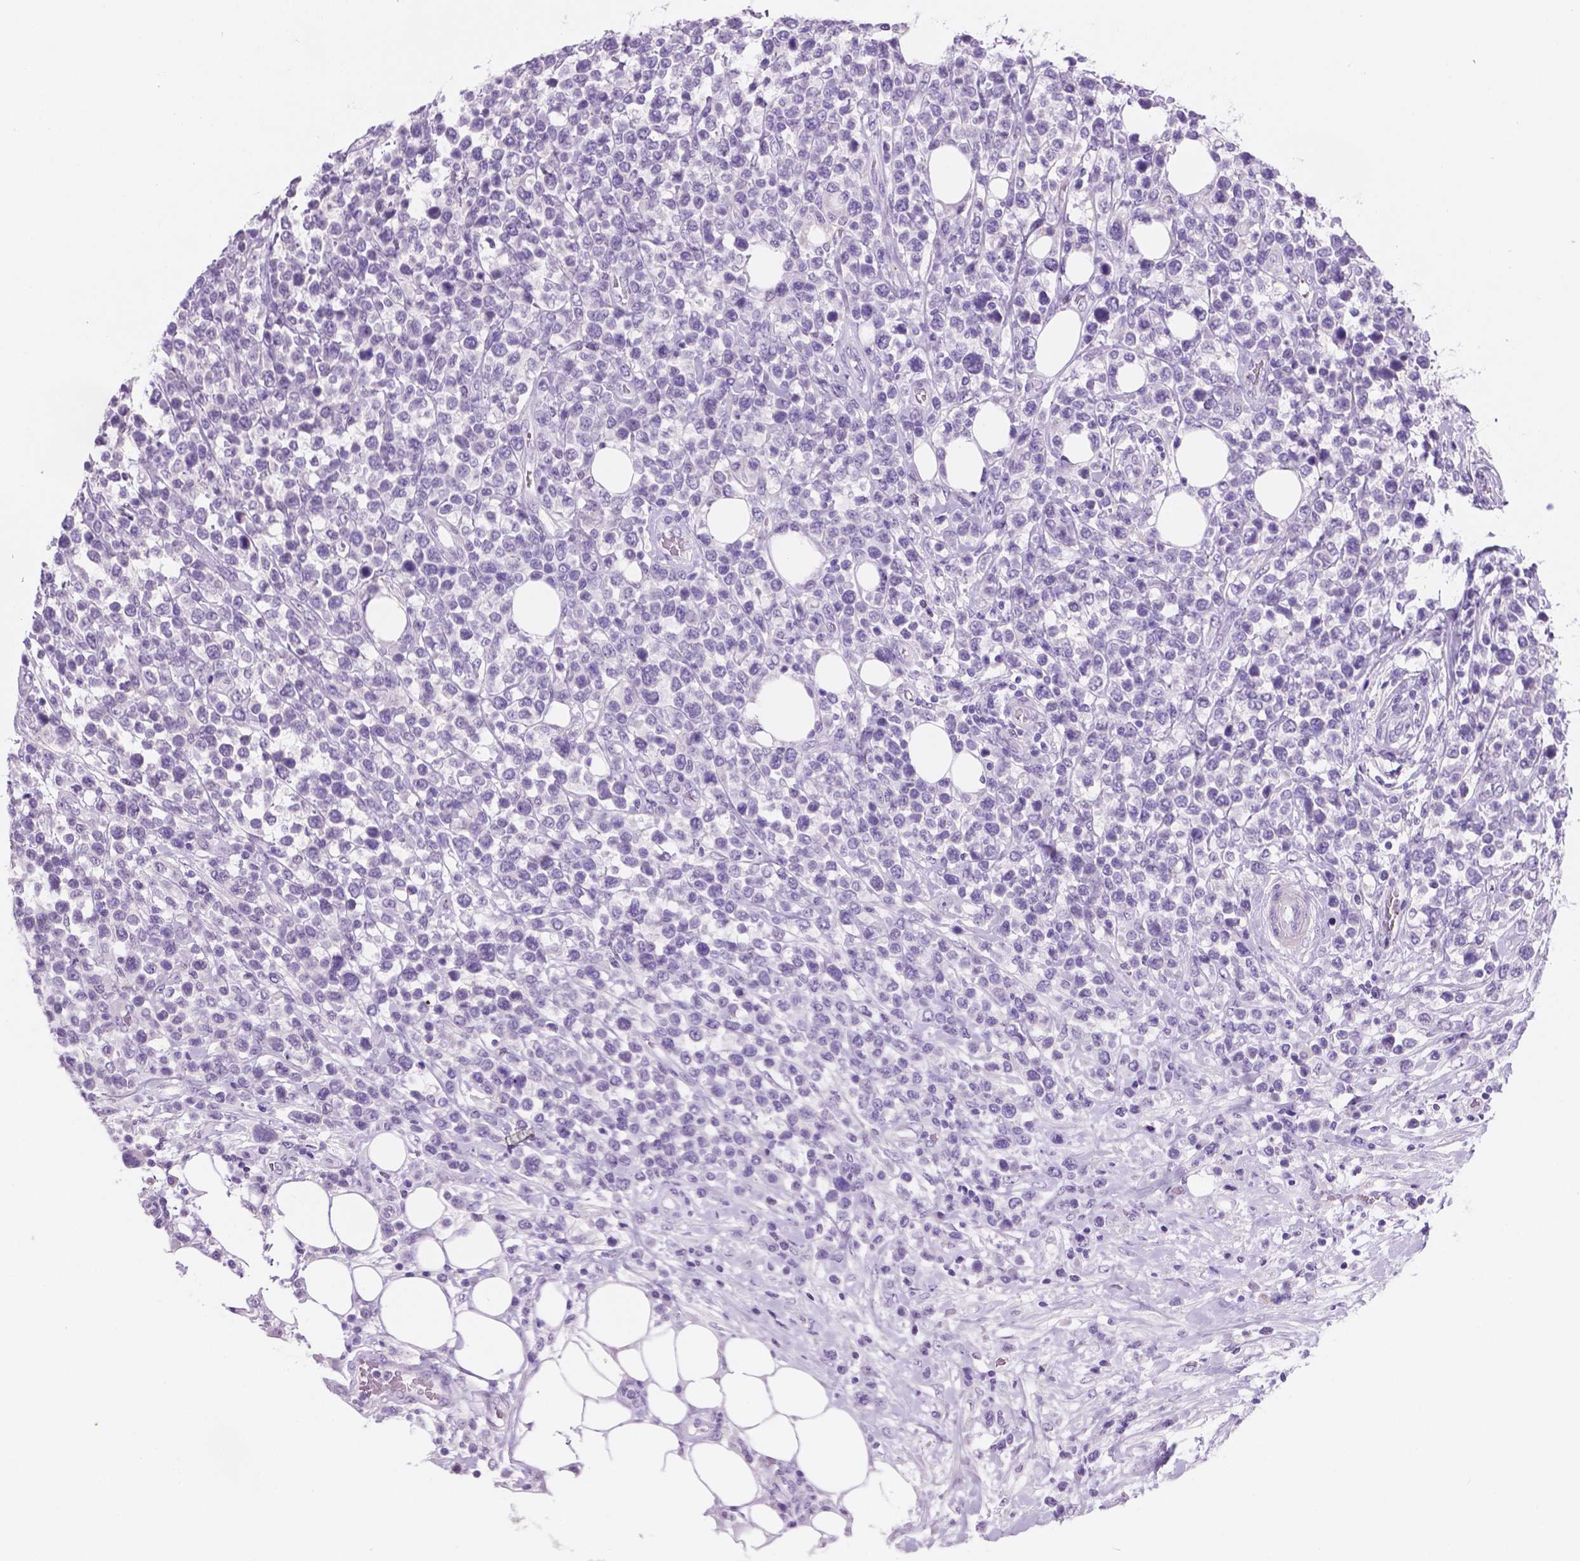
{"staining": {"intensity": "negative", "quantity": "none", "location": "none"}, "tissue": "lymphoma", "cell_type": "Tumor cells", "image_type": "cancer", "snomed": [{"axis": "morphology", "description": "Malignant lymphoma, non-Hodgkin's type, High grade"}, {"axis": "topography", "description": "Soft tissue"}], "caption": "IHC of human lymphoma reveals no expression in tumor cells. (DAB (3,3'-diaminobenzidine) immunohistochemistry visualized using brightfield microscopy, high magnification).", "gene": "EBLN2", "patient": {"sex": "female", "age": 56}}